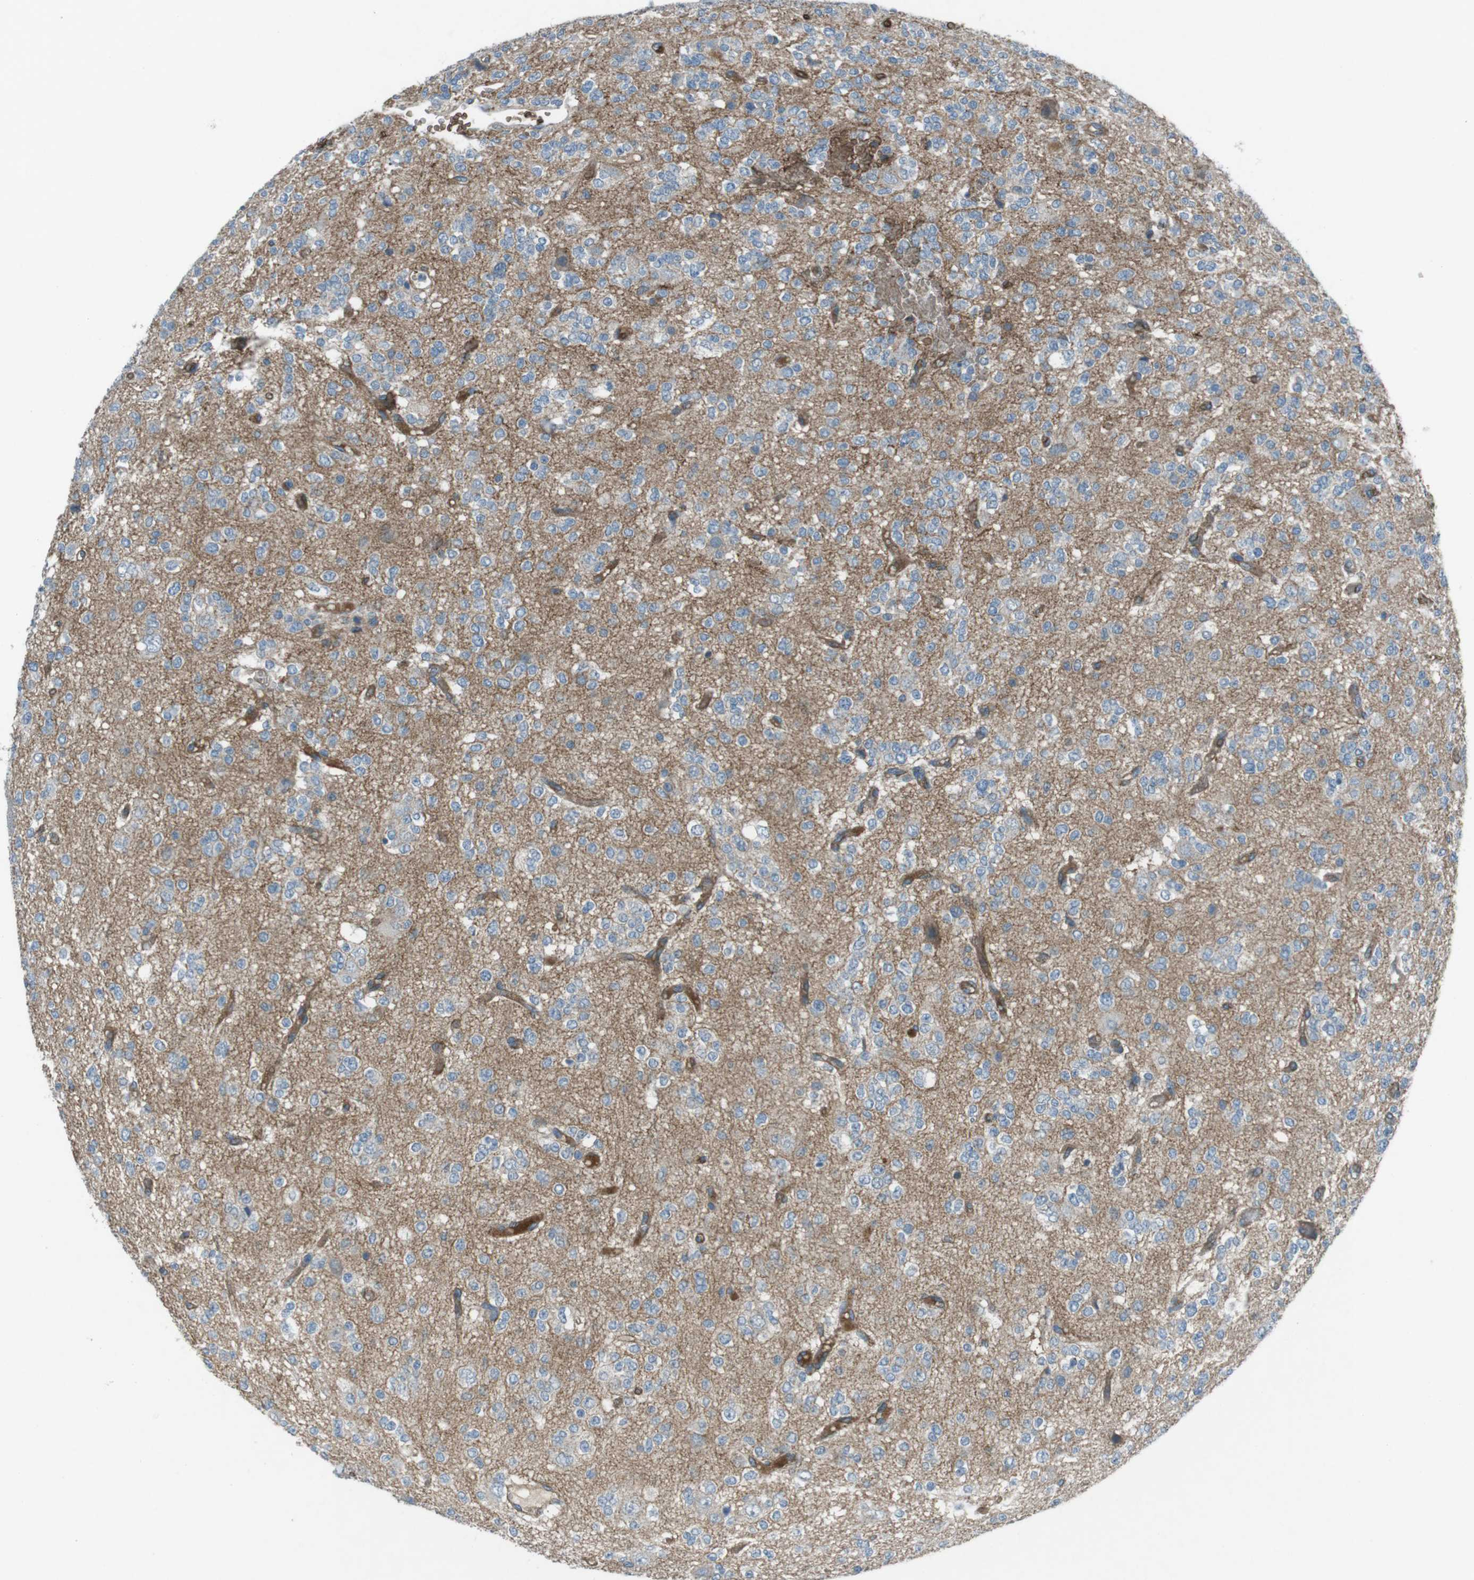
{"staining": {"intensity": "negative", "quantity": "none", "location": "none"}, "tissue": "glioma", "cell_type": "Tumor cells", "image_type": "cancer", "snomed": [{"axis": "morphology", "description": "Glioma, malignant, Low grade"}, {"axis": "topography", "description": "Brain"}], "caption": "There is no significant staining in tumor cells of glioma.", "gene": "SPTA1", "patient": {"sex": "male", "age": 38}}